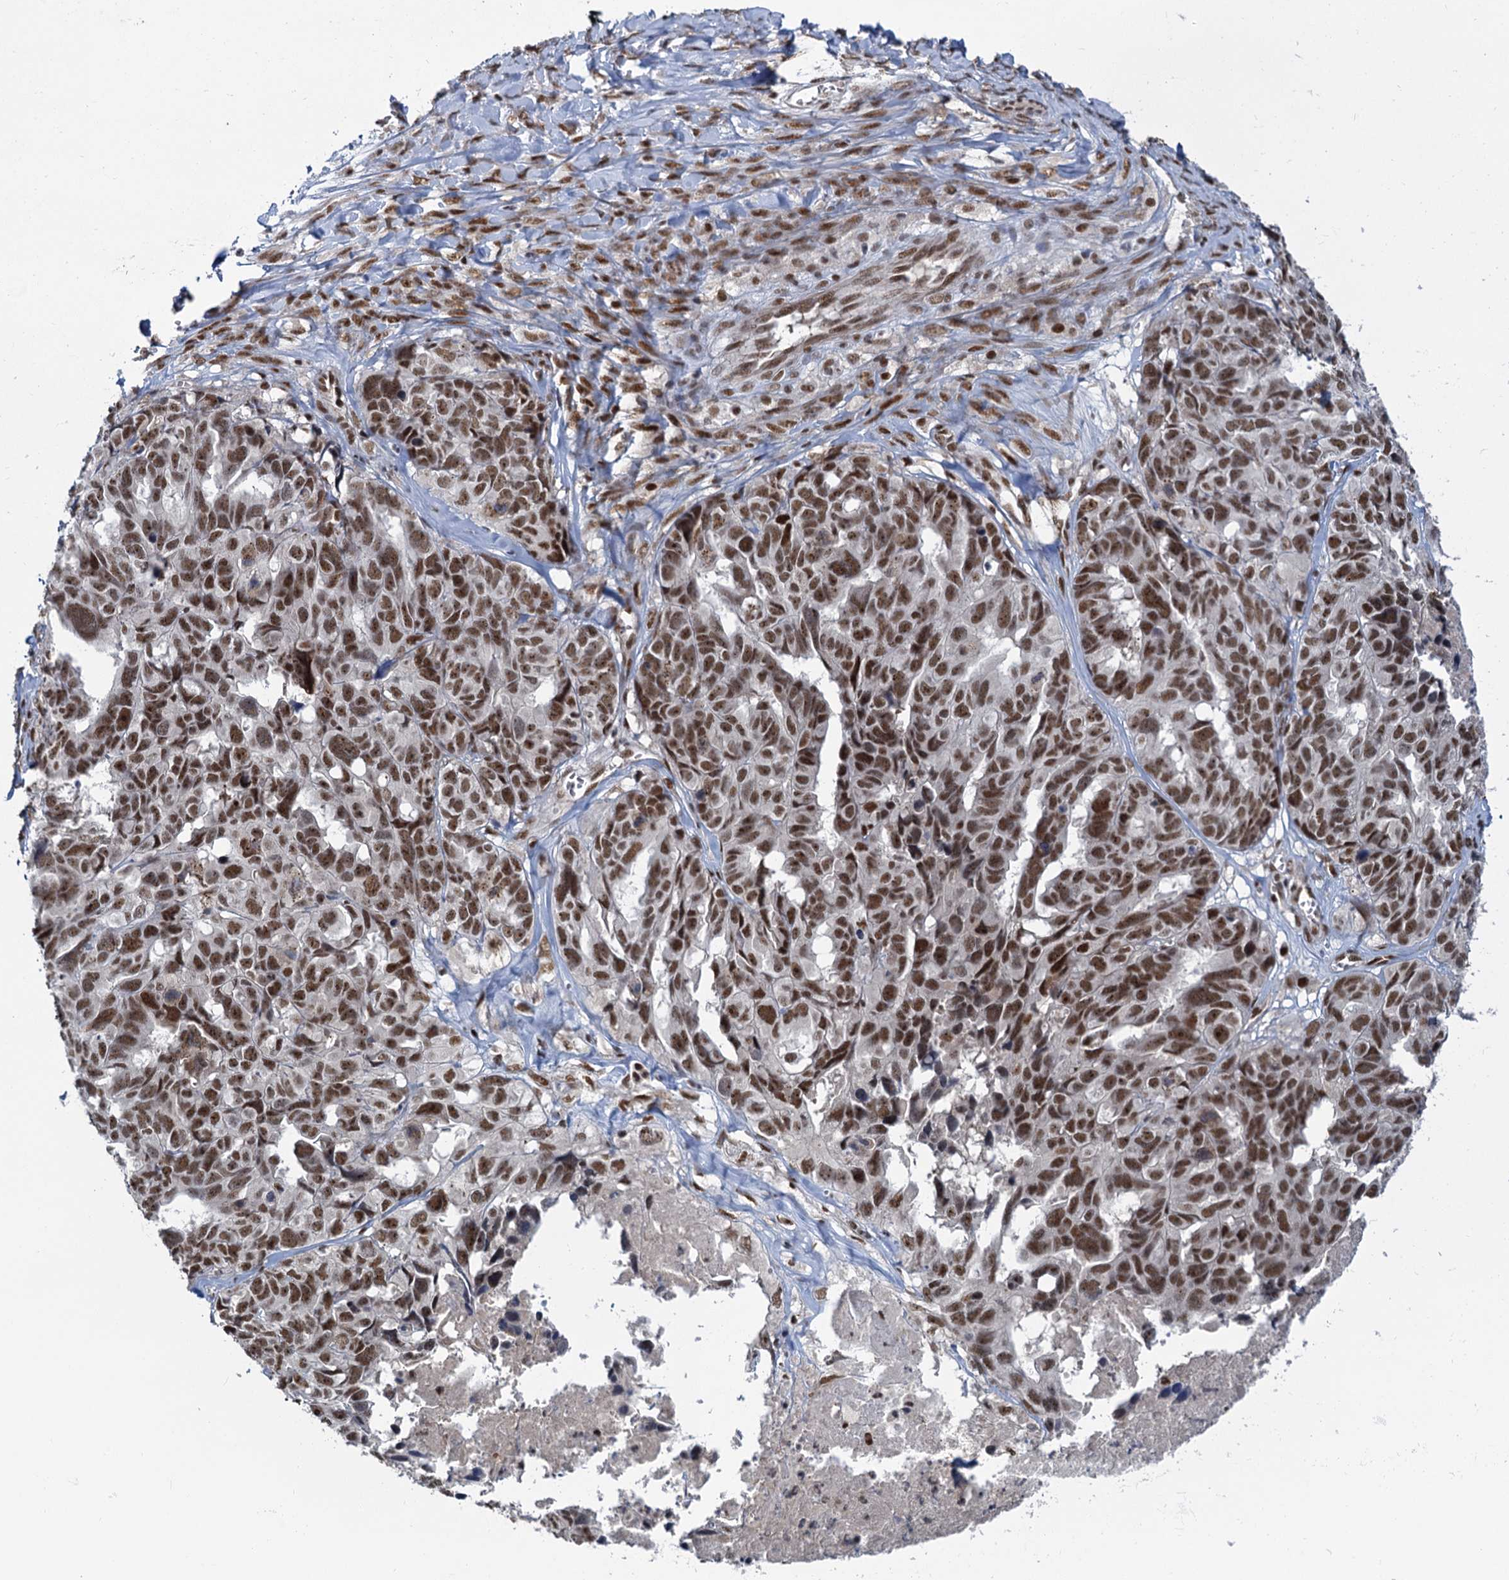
{"staining": {"intensity": "moderate", "quantity": ">75%", "location": "nuclear"}, "tissue": "ovarian cancer", "cell_type": "Tumor cells", "image_type": "cancer", "snomed": [{"axis": "morphology", "description": "Cystadenocarcinoma, serous, NOS"}, {"axis": "topography", "description": "Ovary"}], "caption": "Serous cystadenocarcinoma (ovarian) stained with a protein marker reveals moderate staining in tumor cells.", "gene": "WBP4", "patient": {"sex": "female", "age": 79}}